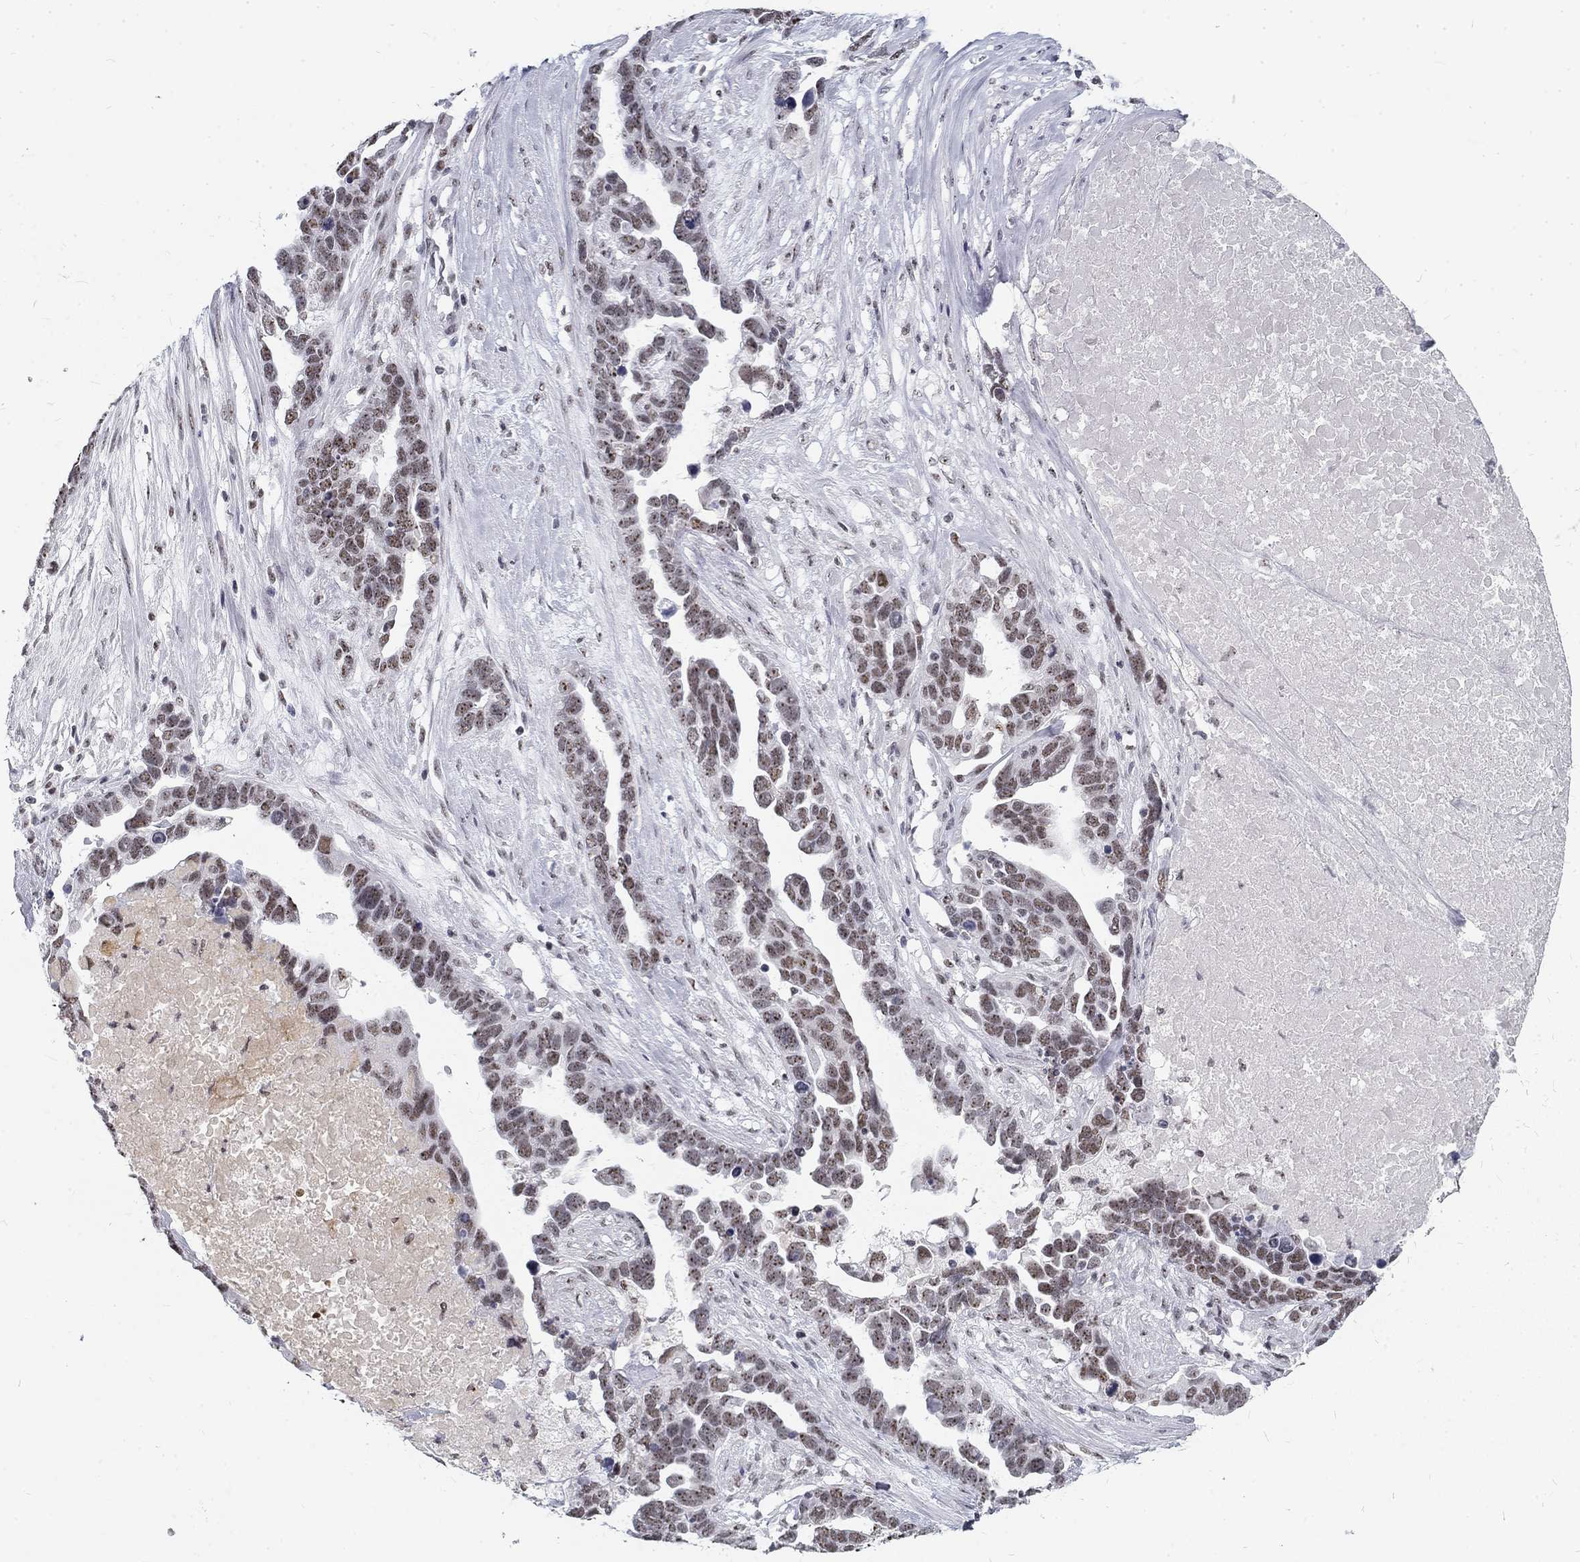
{"staining": {"intensity": "weak", "quantity": ">75%", "location": "cytoplasmic/membranous,nuclear"}, "tissue": "ovarian cancer", "cell_type": "Tumor cells", "image_type": "cancer", "snomed": [{"axis": "morphology", "description": "Cystadenocarcinoma, serous, NOS"}, {"axis": "topography", "description": "Ovary"}], "caption": "Protein expression analysis of human serous cystadenocarcinoma (ovarian) reveals weak cytoplasmic/membranous and nuclear expression in approximately >75% of tumor cells.", "gene": "SNORC", "patient": {"sex": "female", "age": 54}}